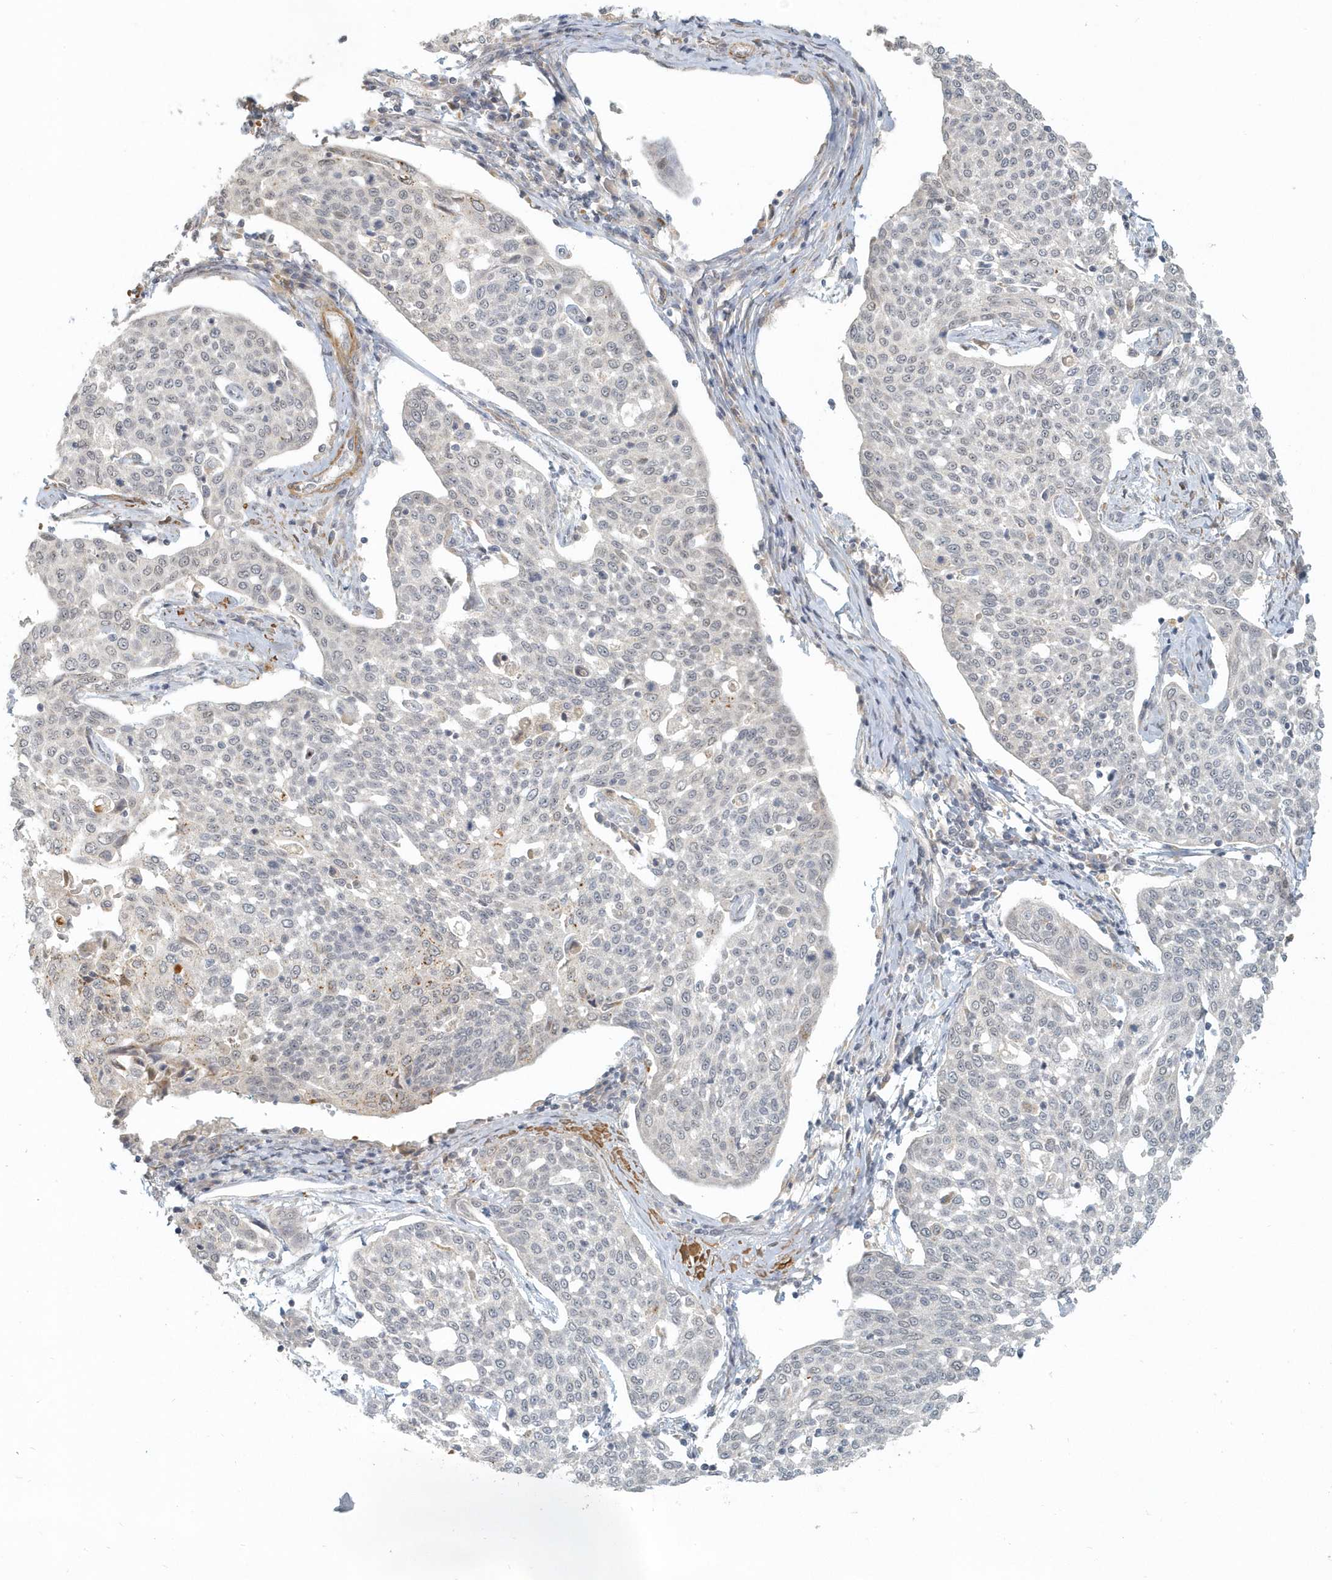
{"staining": {"intensity": "negative", "quantity": "none", "location": "none"}, "tissue": "cervical cancer", "cell_type": "Tumor cells", "image_type": "cancer", "snomed": [{"axis": "morphology", "description": "Squamous cell carcinoma, NOS"}, {"axis": "topography", "description": "Cervix"}], "caption": "Tumor cells are negative for brown protein staining in cervical cancer (squamous cell carcinoma).", "gene": "NAPB", "patient": {"sex": "female", "age": 34}}